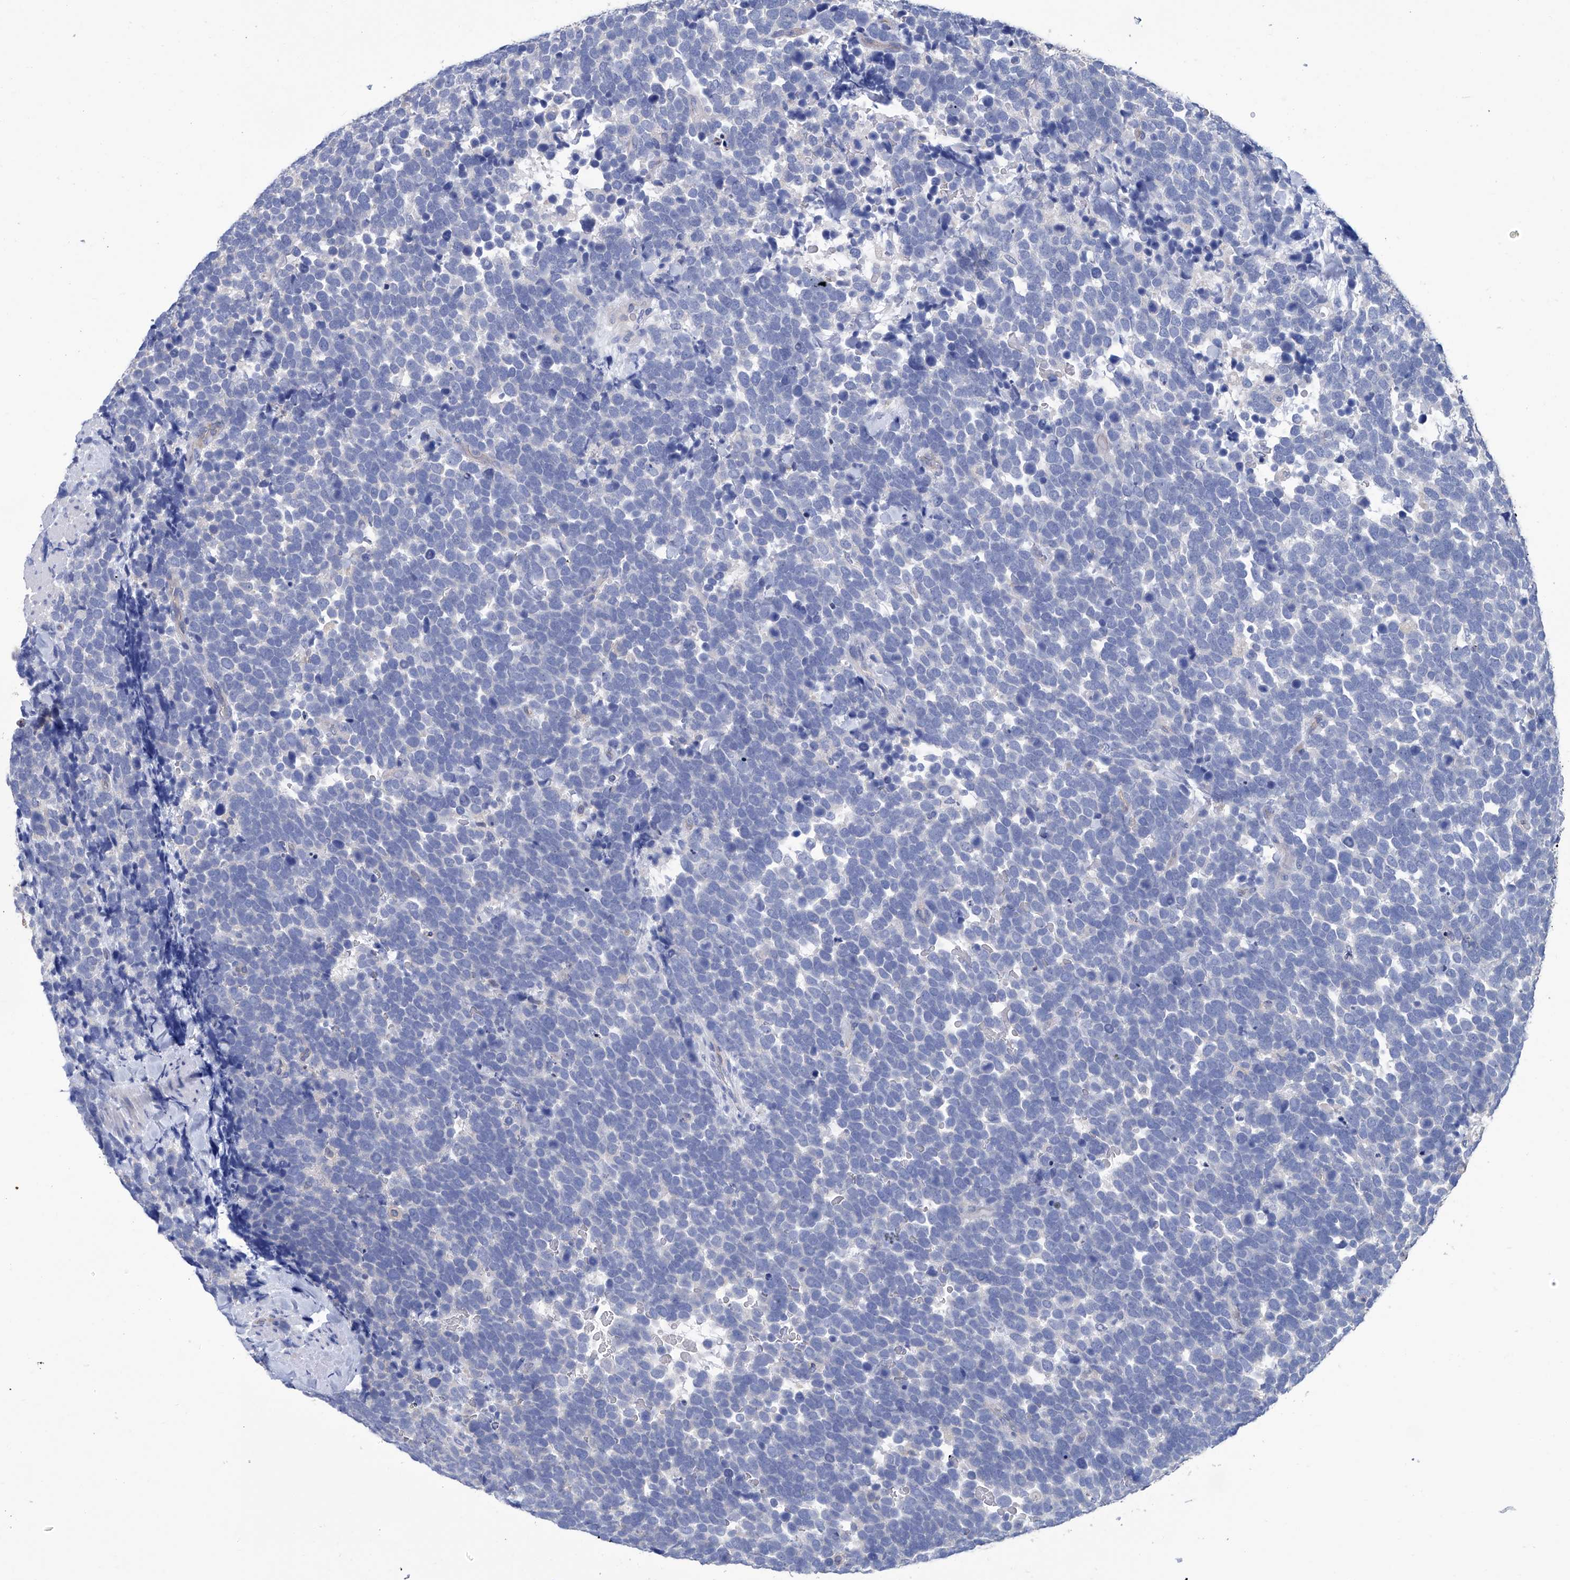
{"staining": {"intensity": "negative", "quantity": "none", "location": "none"}, "tissue": "urothelial cancer", "cell_type": "Tumor cells", "image_type": "cancer", "snomed": [{"axis": "morphology", "description": "Urothelial carcinoma, High grade"}, {"axis": "topography", "description": "Urinary bladder"}], "caption": "An immunohistochemistry (IHC) histopathology image of urothelial carcinoma (high-grade) is shown. There is no staining in tumor cells of urothelial carcinoma (high-grade).", "gene": "SMS", "patient": {"sex": "female", "age": 82}}